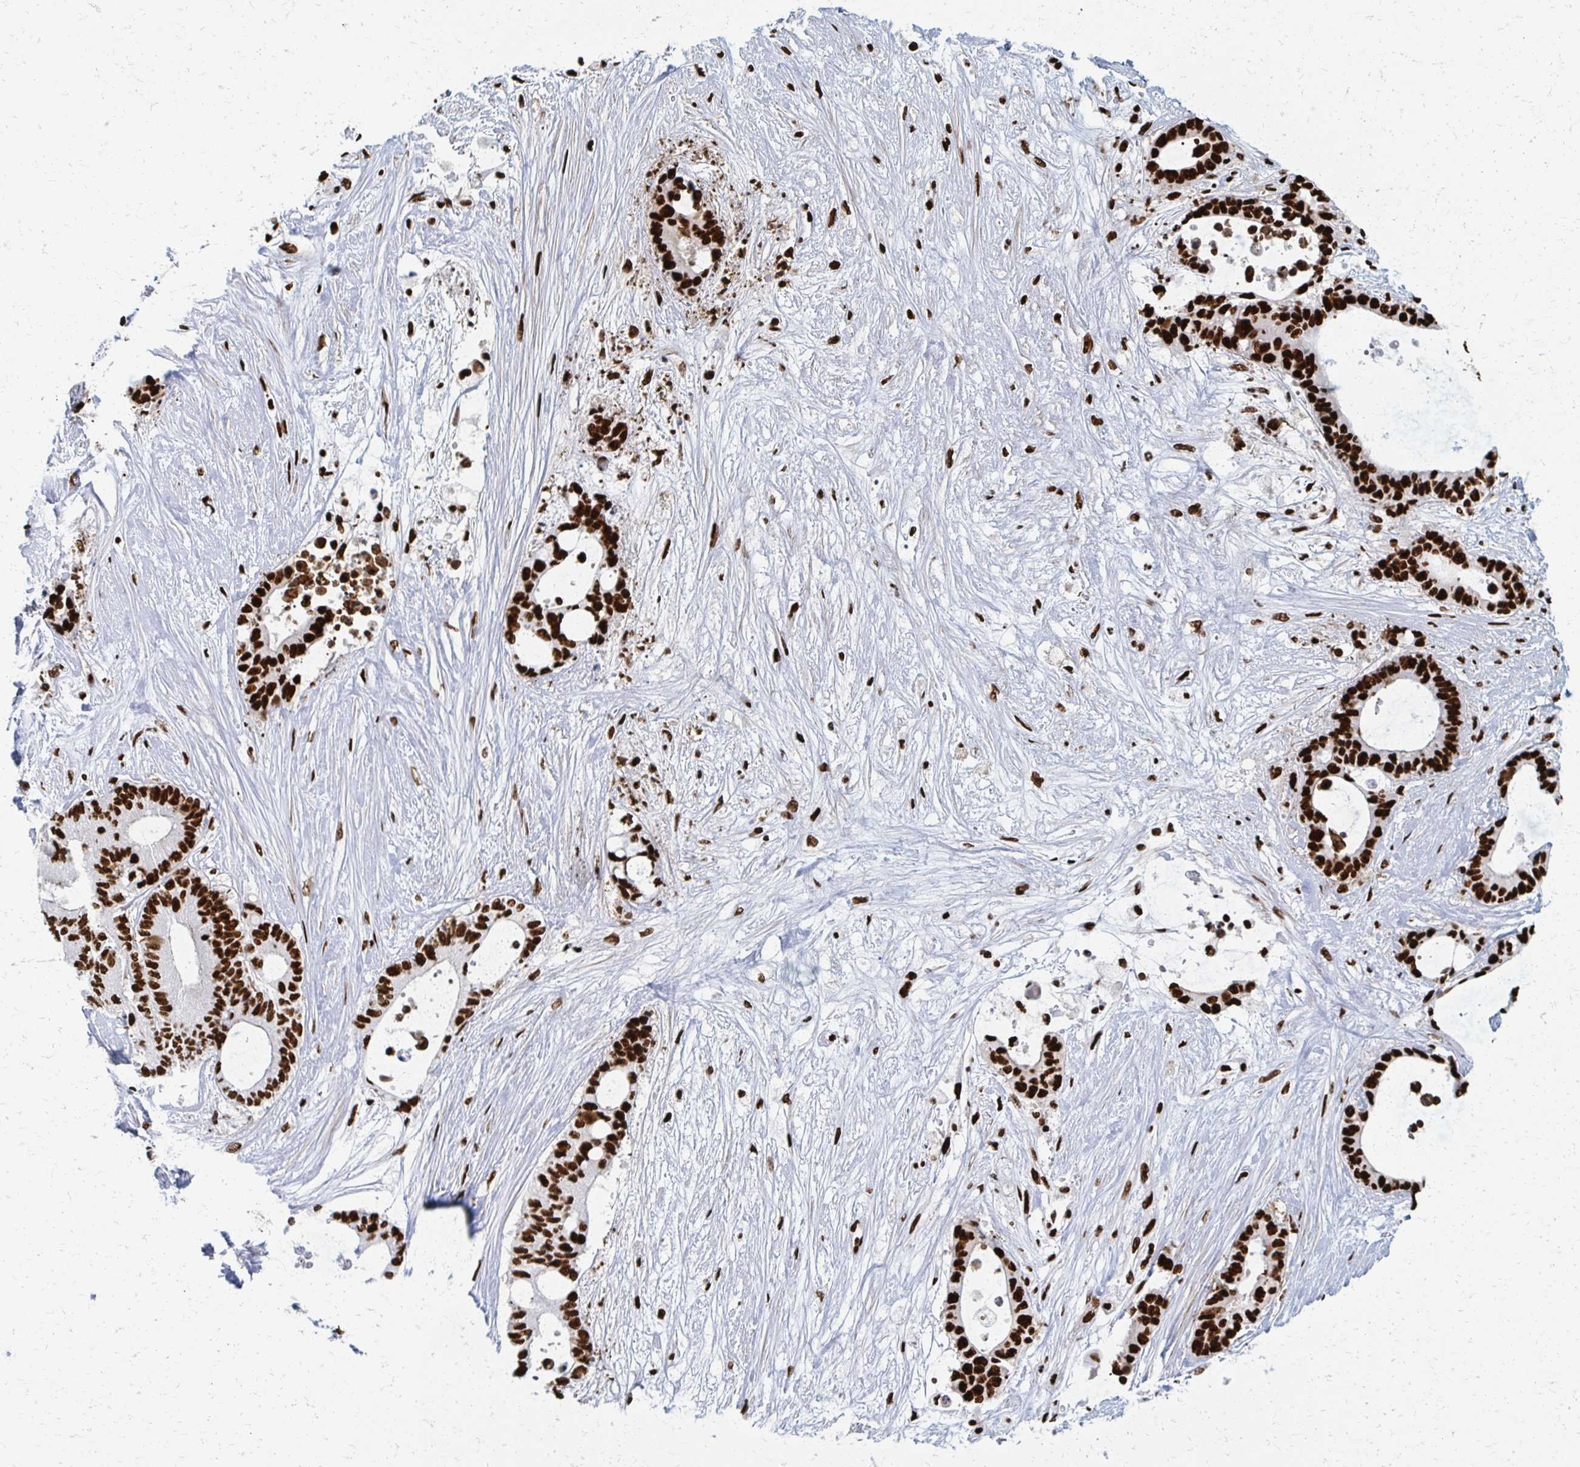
{"staining": {"intensity": "strong", "quantity": ">75%", "location": "nuclear"}, "tissue": "liver cancer", "cell_type": "Tumor cells", "image_type": "cancer", "snomed": [{"axis": "morphology", "description": "Normal tissue, NOS"}, {"axis": "morphology", "description": "Cholangiocarcinoma"}, {"axis": "topography", "description": "Liver"}, {"axis": "topography", "description": "Peripheral nerve tissue"}], "caption": "An immunohistochemistry (IHC) photomicrograph of tumor tissue is shown. Protein staining in brown labels strong nuclear positivity in liver cancer within tumor cells.", "gene": "RBBP7", "patient": {"sex": "female", "age": 73}}